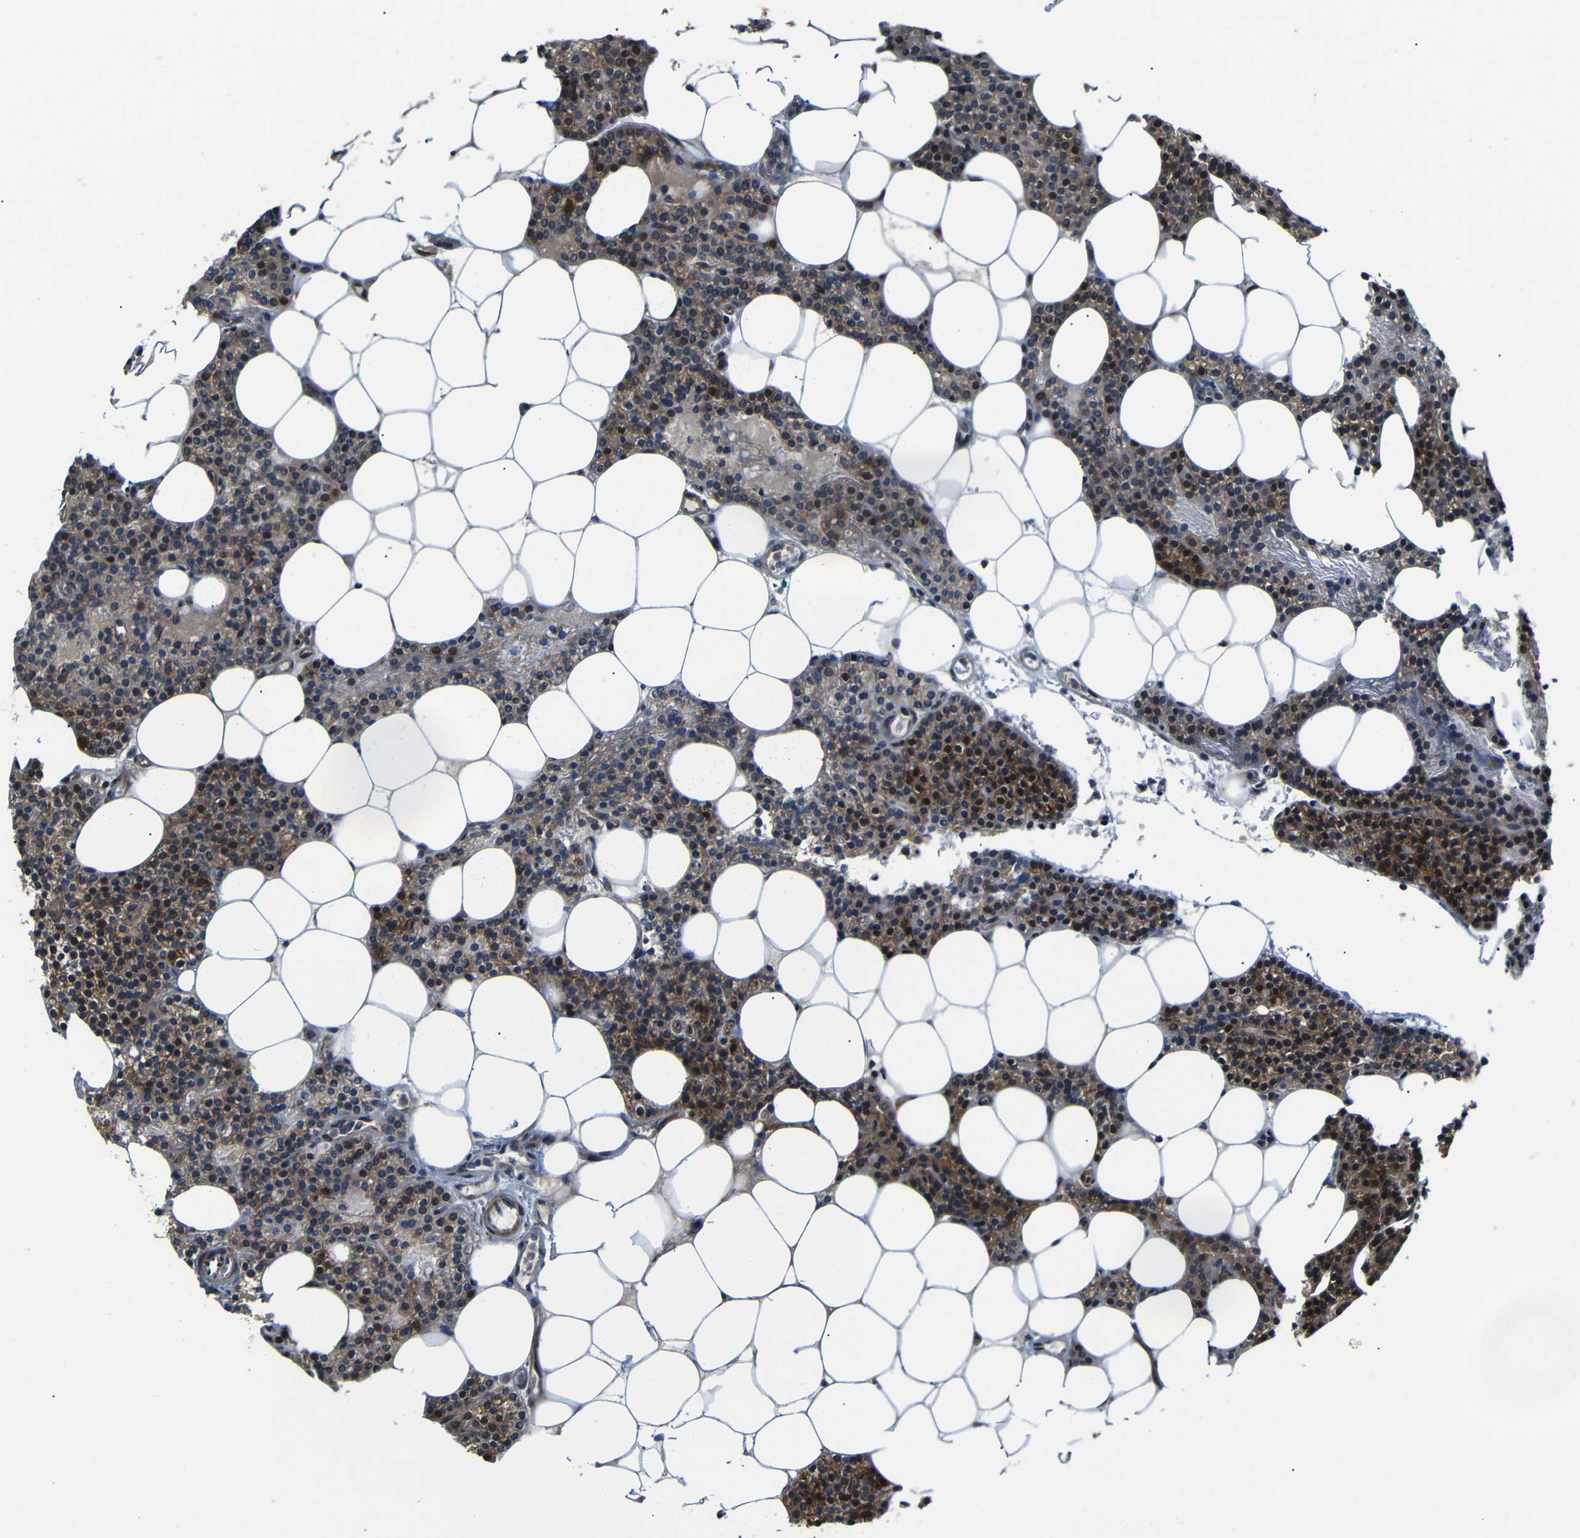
{"staining": {"intensity": "moderate", "quantity": ">75%", "location": "cytoplasmic/membranous"}, "tissue": "parathyroid gland", "cell_type": "Glandular cells", "image_type": "normal", "snomed": [{"axis": "morphology", "description": "Normal tissue, NOS"}, {"axis": "morphology", "description": "Adenoma, NOS"}, {"axis": "topography", "description": "Parathyroid gland"}], "caption": "This micrograph displays unremarkable parathyroid gland stained with immunohistochemistry (IHC) to label a protein in brown. The cytoplasmic/membranous of glandular cells show moderate positivity for the protein. Nuclei are counter-stained blue.", "gene": "P3H2", "patient": {"sex": "female", "age": 51}}